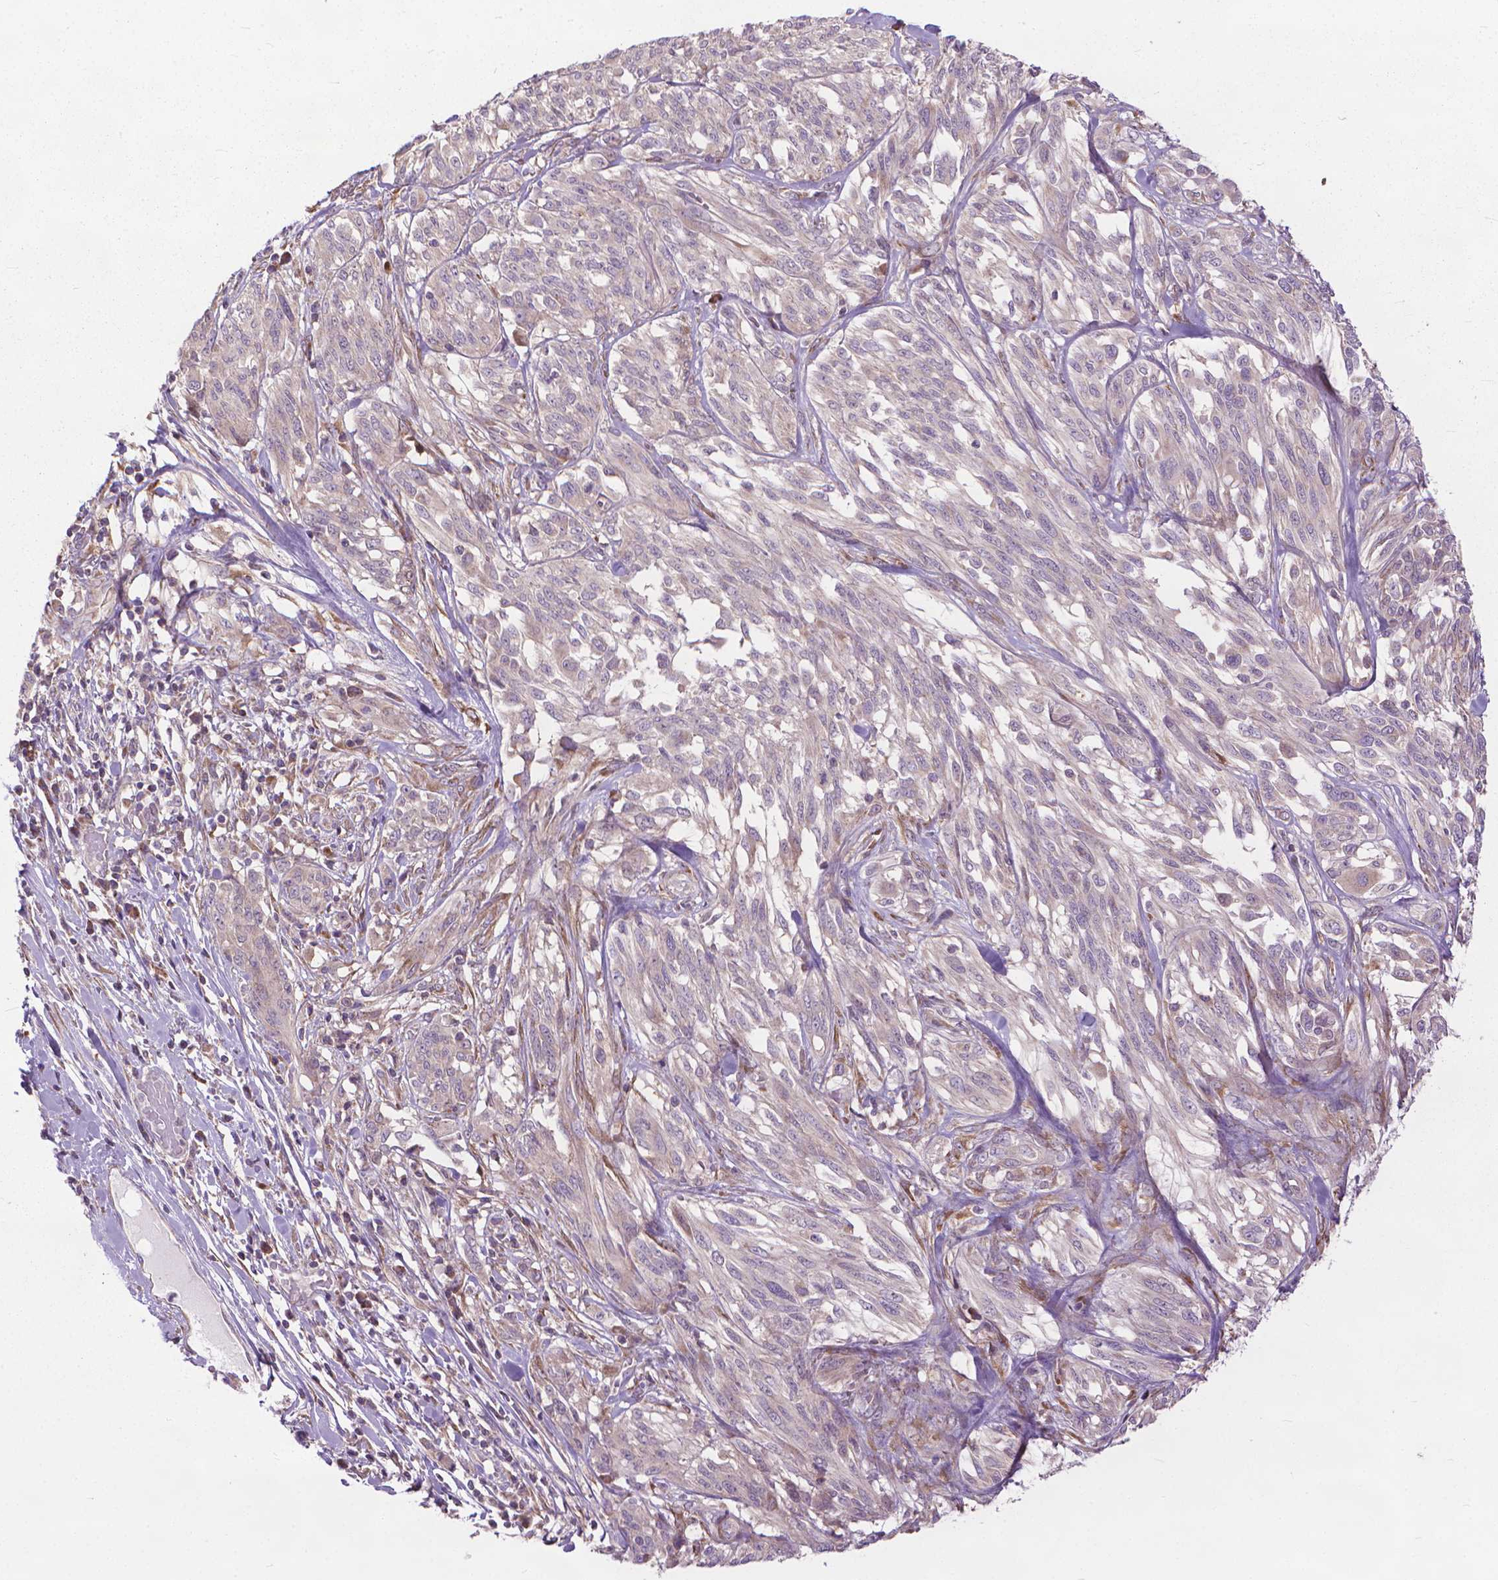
{"staining": {"intensity": "negative", "quantity": "none", "location": "none"}, "tissue": "melanoma", "cell_type": "Tumor cells", "image_type": "cancer", "snomed": [{"axis": "morphology", "description": "Malignant melanoma, NOS"}, {"axis": "topography", "description": "Skin"}], "caption": "Image shows no protein positivity in tumor cells of melanoma tissue.", "gene": "NUDT1", "patient": {"sex": "female", "age": 91}}